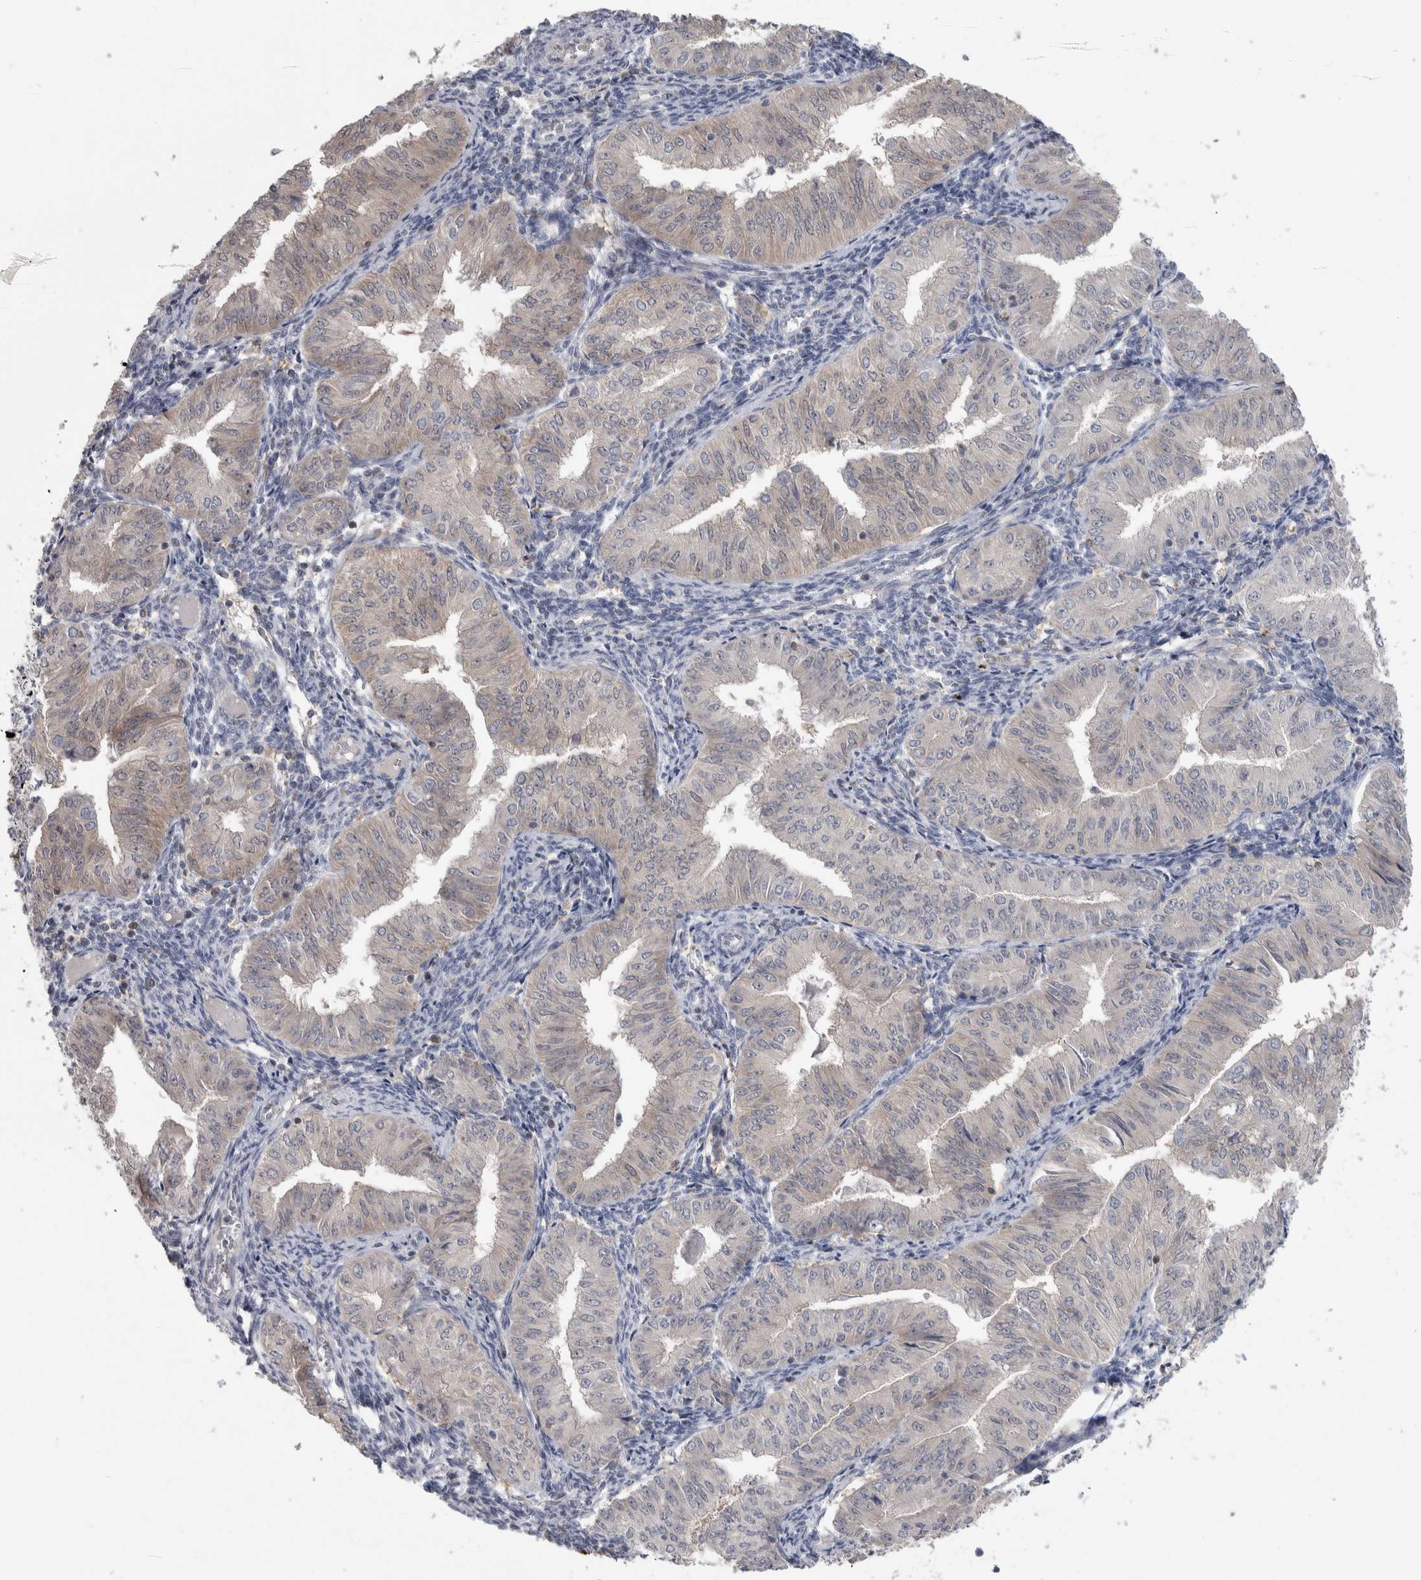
{"staining": {"intensity": "weak", "quantity": "<25%", "location": "cytoplasmic/membranous"}, "tissue": "endometrial cancer", "cell_type": "Tumor cells", "image_type": "cancer", "snomed": [{"axis": "morphology", "description": "Normal tissue, NOS"}, {"axis": "morphology", "description": "Adenocarcinoma, NOS"}, {"axis": "topography", "description": "Endometrium"}], "caption": "Immunohistochemical staining of endometrial cancer exhibits no significant expression in tumor cells.", "gene": "HTATIP2", "patient": {"sex": "female", "age": 53}}